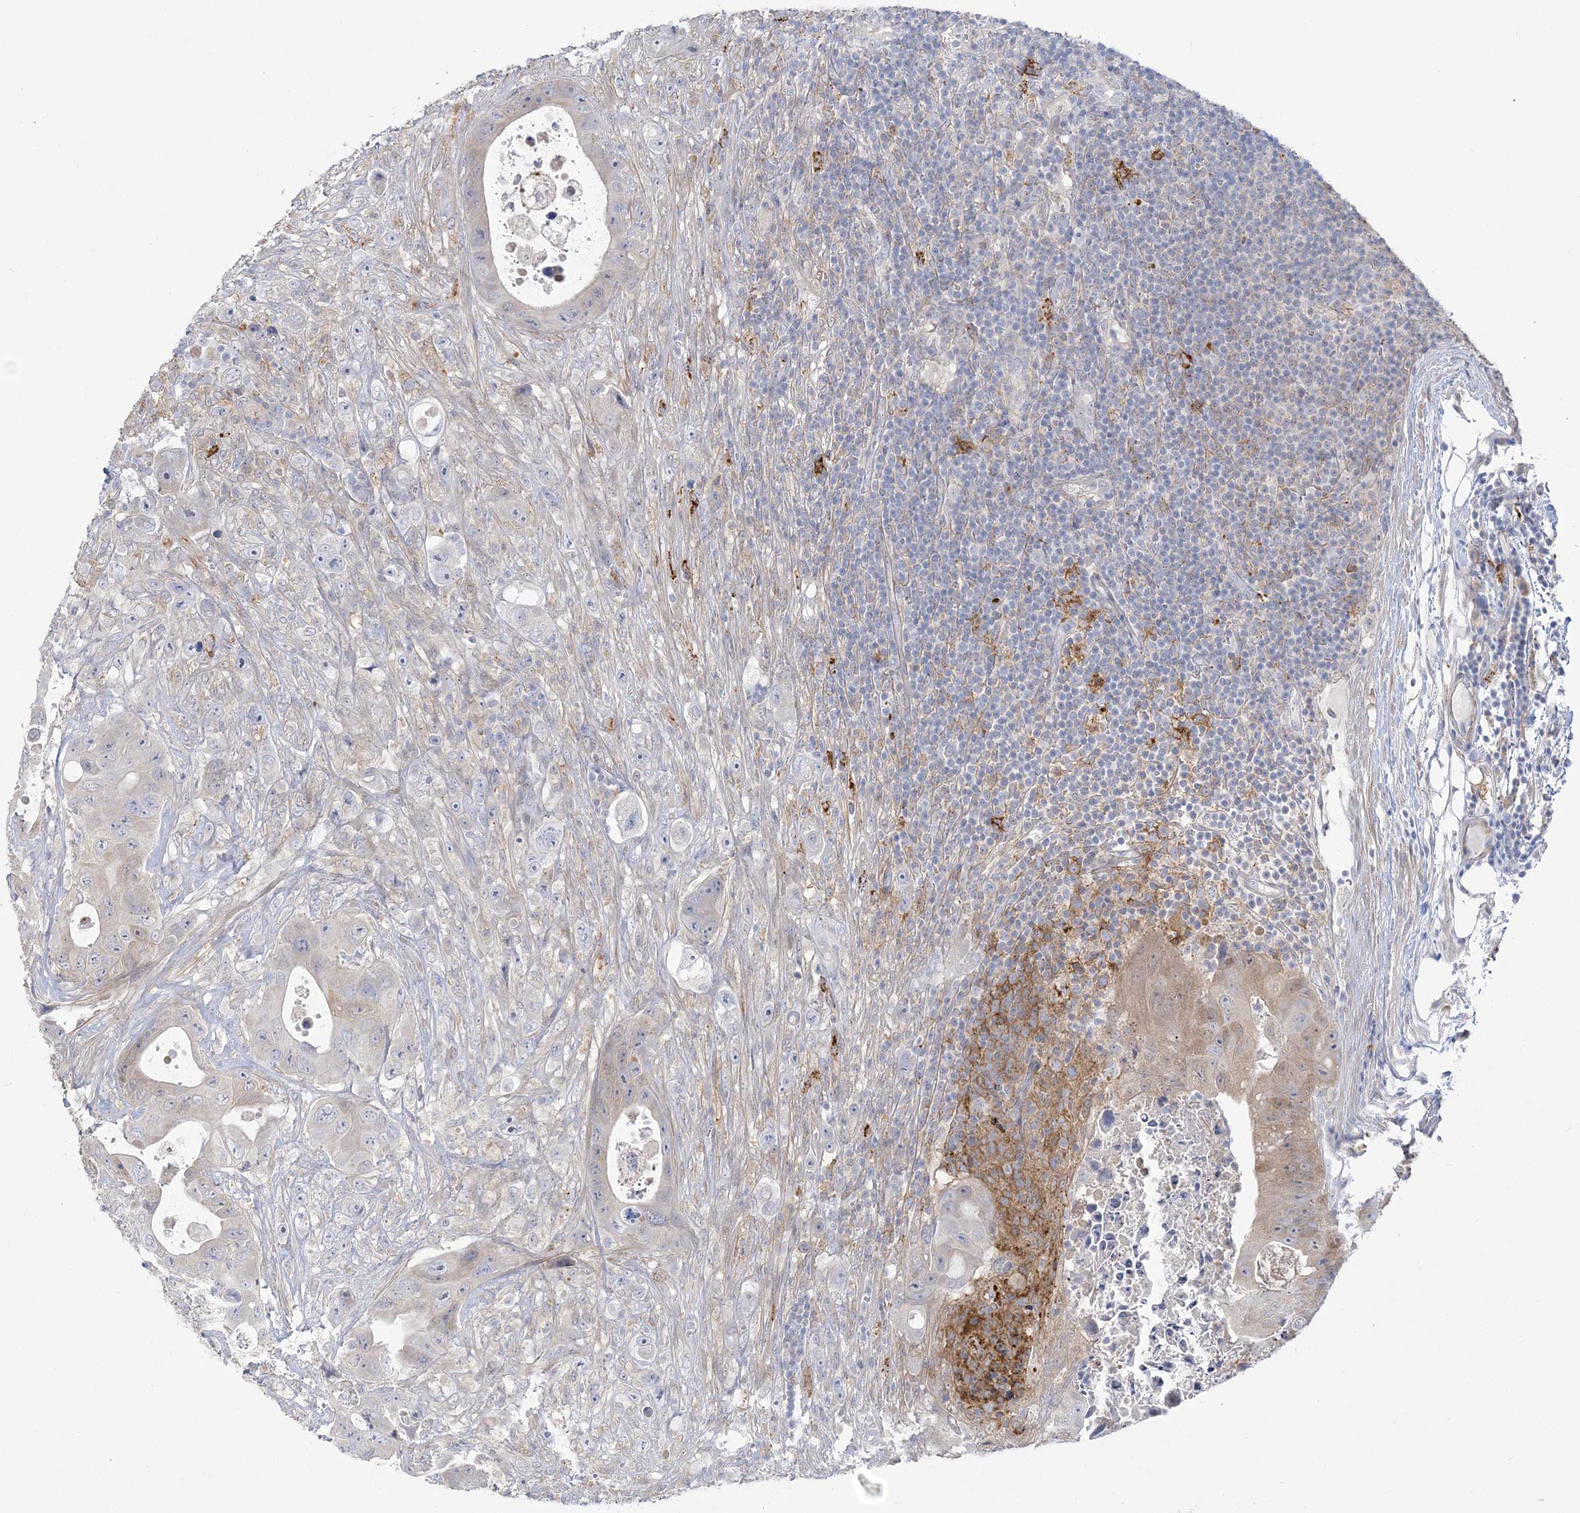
{"staining": {"intensity": "weak", "quantity": "<25%", "location": "cytoplasmic/membranous"}, "tissue": "colorectal cancer", "cell_type": "Tumor cells", "image_type": "cancer", "snomed": [{"axis": "morphology", "description": "Adenocarcinoma, NOS"}, {"axis": "topography", "description": "Colon"}], "caption": "Human colorectal cancer (adenocarcinoma) stained for a protein using IHC reveals no positivity in tumor cells.", "gene": "HAAO", "patient": {"sex": "female", "age": 46}}